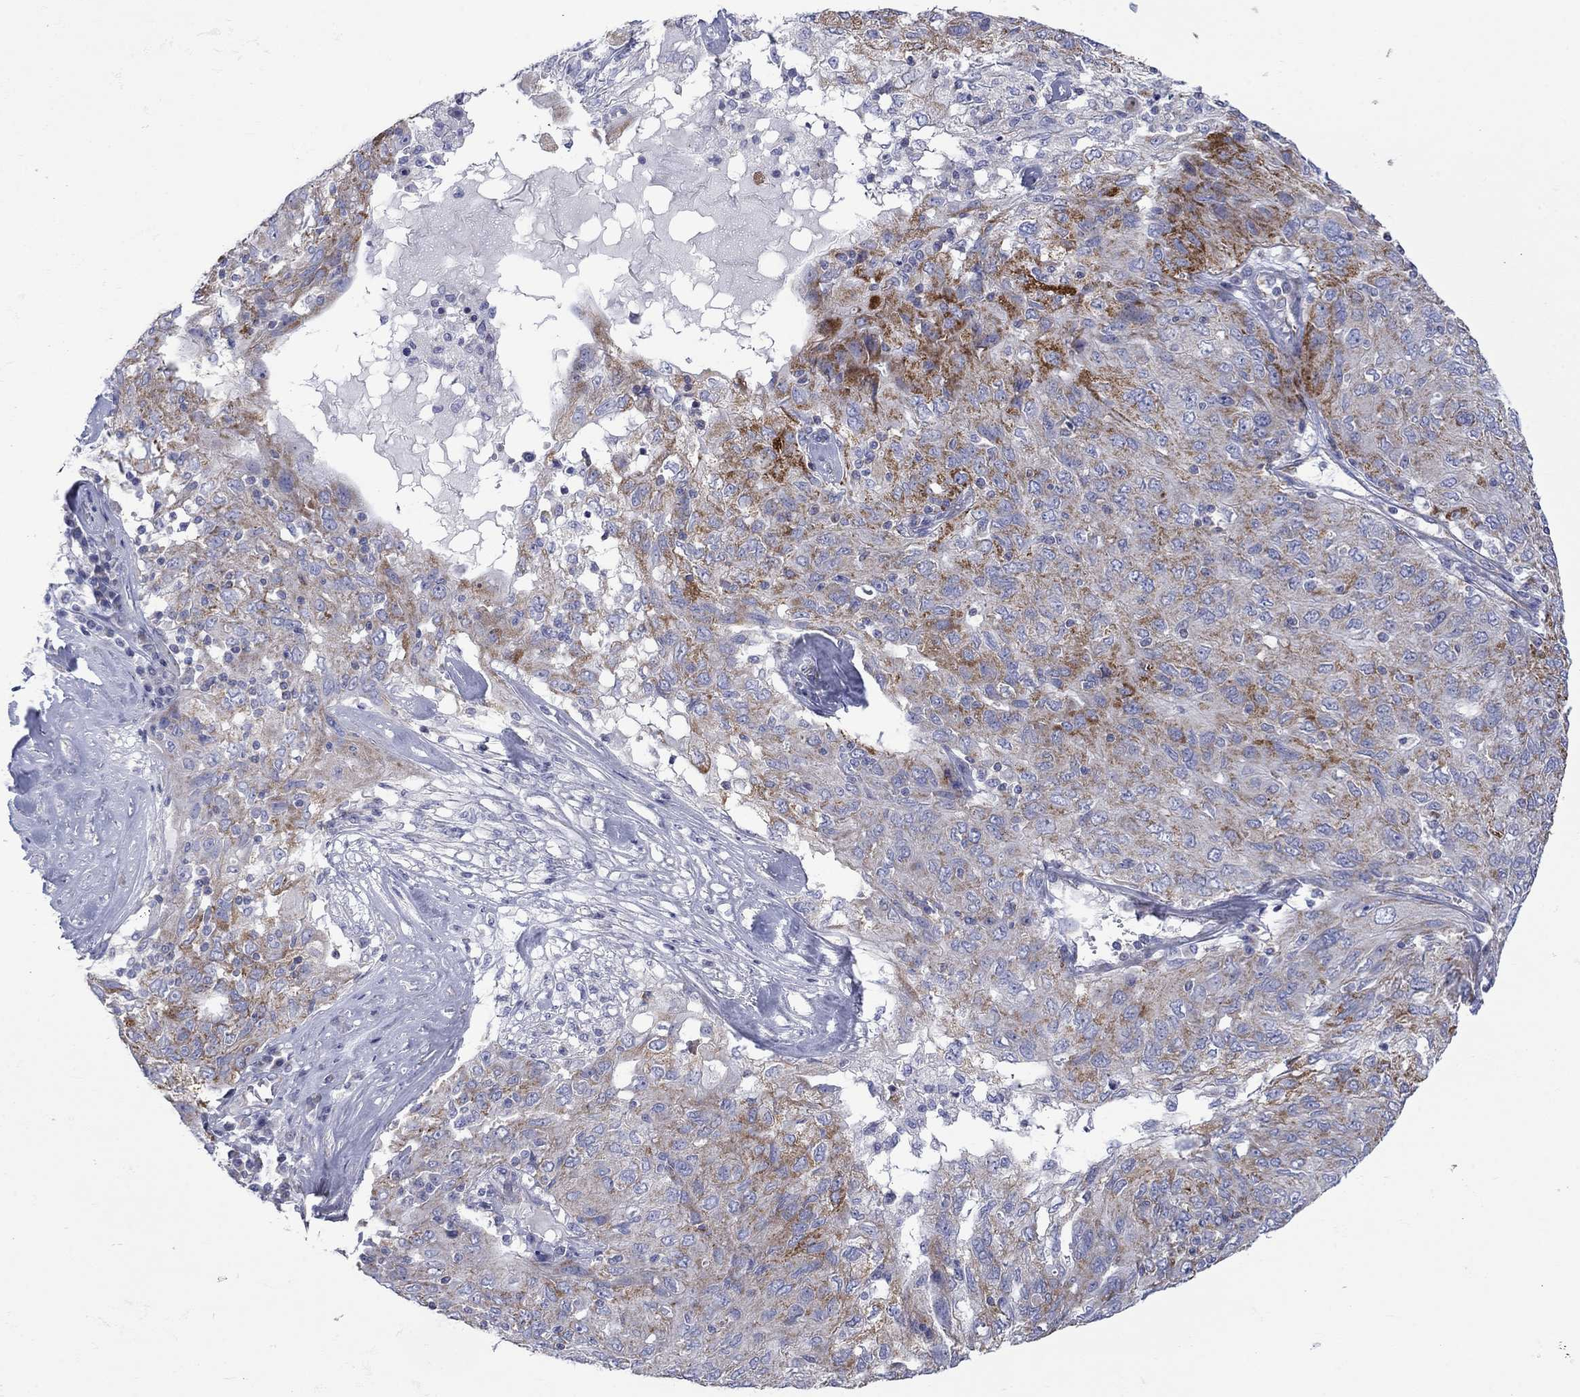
{"staining": {"intensity": "strong", "quantity": "<25%", "location": "cytoplasmic/membranous"}, "tissue": "ovarian cancer", "cell_type": "Tumor cells", "image_type": "cancer", "snomed": [{"axis": "morphology", "description": "Carcinoma, endometroid"}, {"axis": "topography", "description": "Ovary"}], "caption": "There is medium levels of strong cytoplasmic/membranous positivity in tumor cells of ovarian endometroid carcinoma, as demonstrated by immunohistochemical staining (brown color).", "gene": "CISD1", "patient": {"sex": "female", "age": 50}}